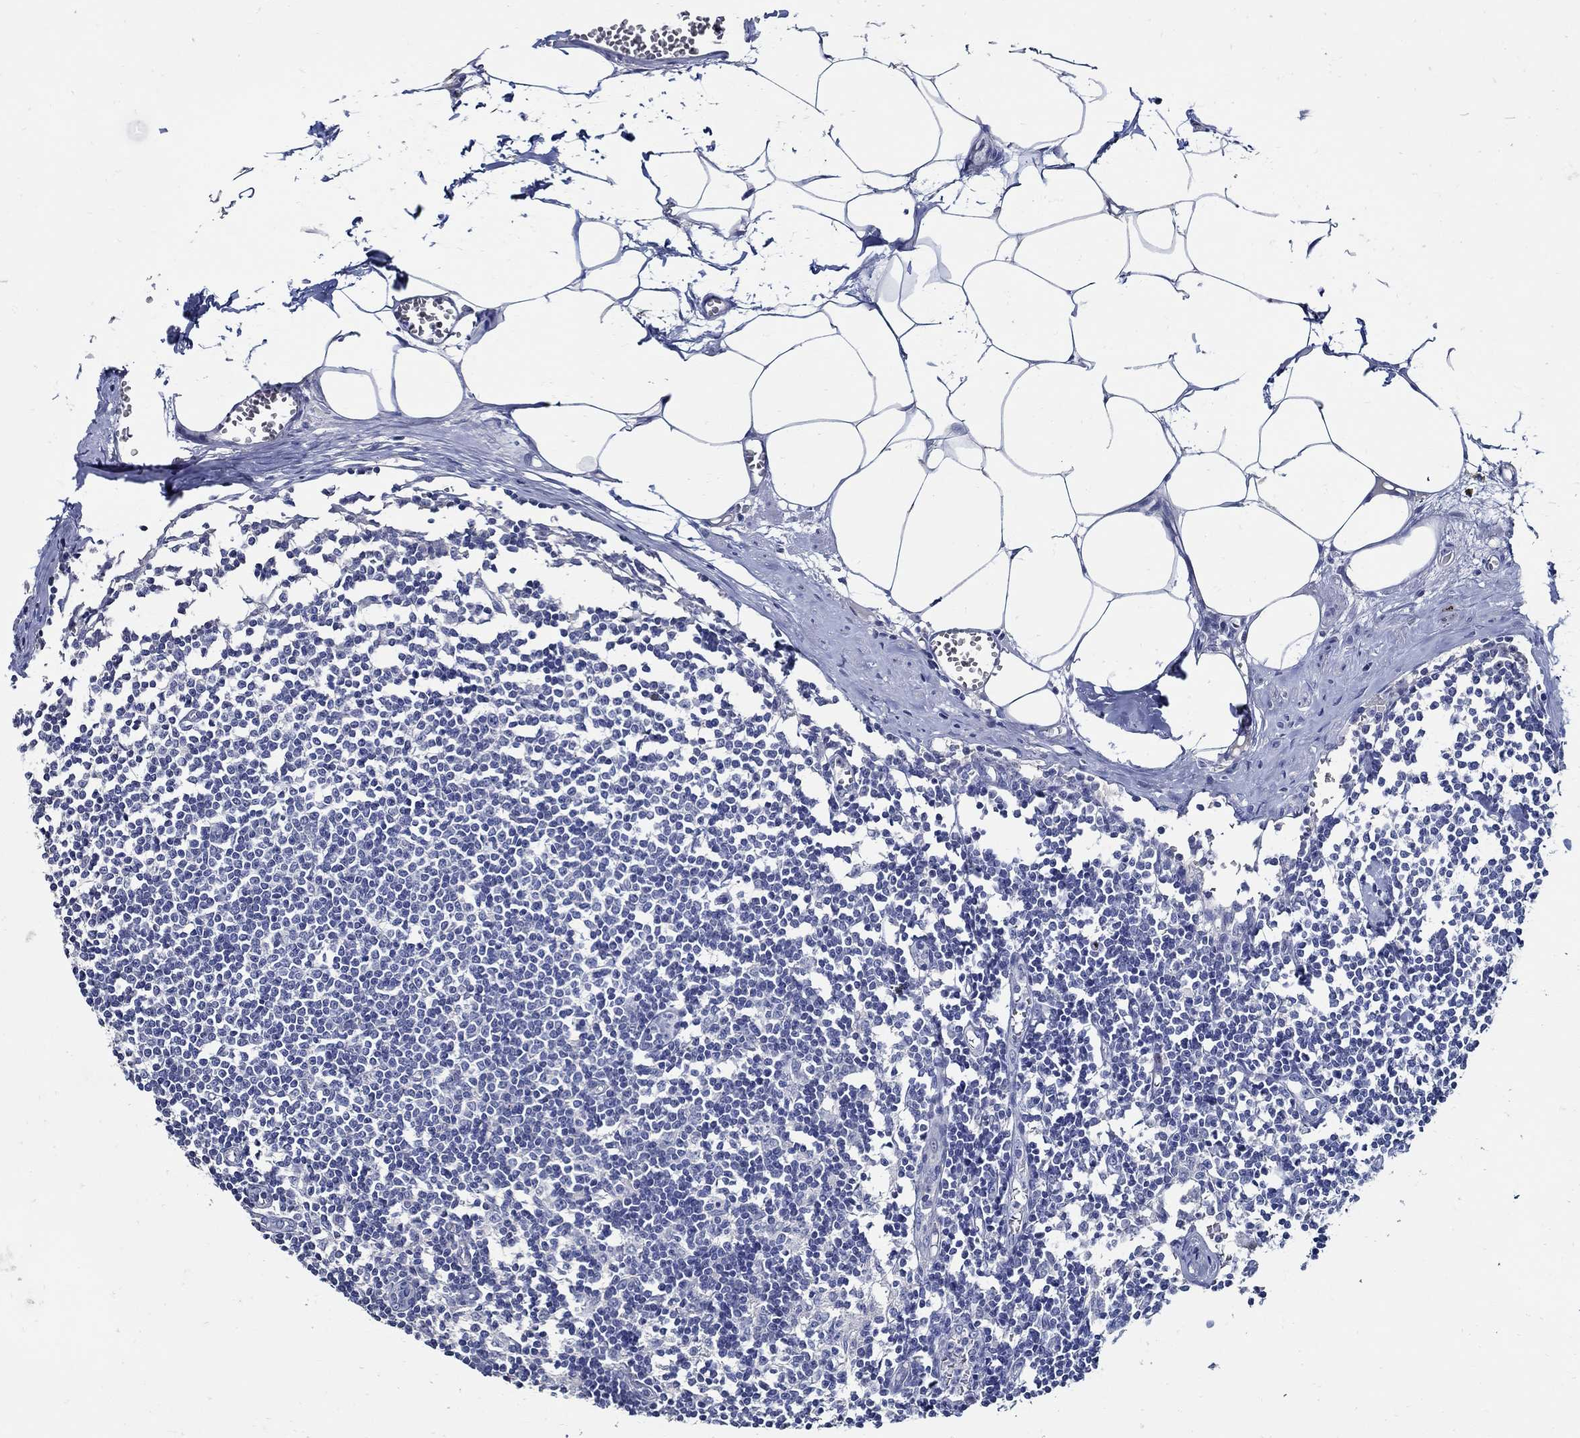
{"staining": {"intensity": "negative", "quantity": "none", "location": "none"}, "tissue": "lymph node", "cell_type": "Germinal center cells", "image_type": "normal", "snomed": [{"axis": "morphology", "description": "Normal tissue, NOS"}, {"axis": "topography", "description": "Lymph node"}], "caption": "The IHC image has no significant positivity in germinal center cells of lymph node.", "gene": "PRX", "patient": {"sex": "male", "age": 59}}